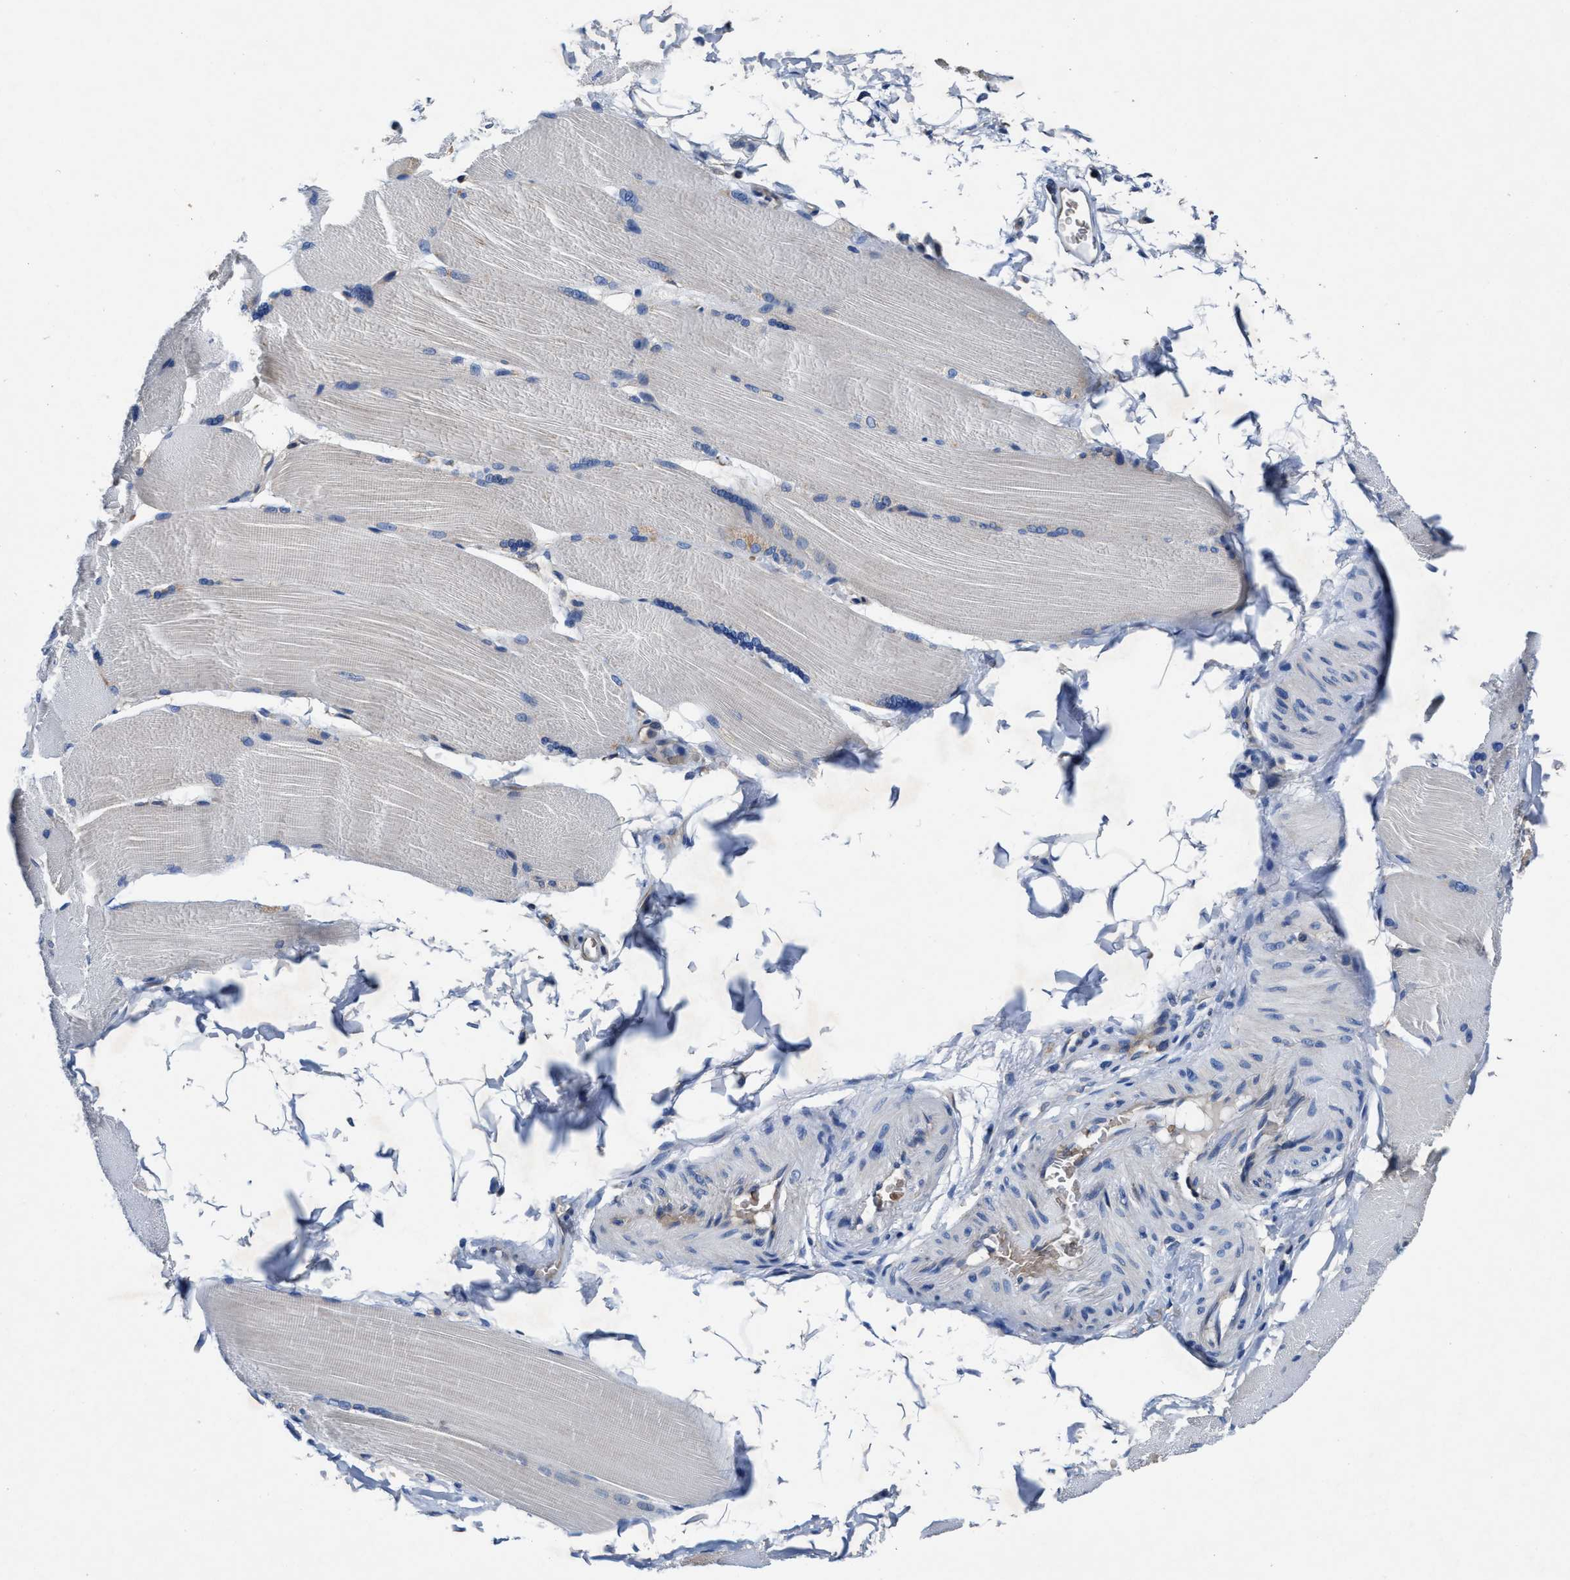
{"staining": {"intensity": "moderate", "quantity": "25%-75%", "location": "cytoplasmic/membranous"}, "tissue": "skeletal muscle", "cell_type": "Myocytes", "image_type": "normal", "snomed": [{"axis": "morphology", "description": "Normal tissue, NOS"}, {"axis": "topography", "description": "Skin"}, {"axis": "topography", "description": "Skeletal muscle"}], "caption": "Myocytes exhibit moderate cytoplasmic/membranous staining in approximately 25%-75% of cells in unremarkable skeletal muscle.", "gene": "PHLPP1", "patient": {"sex": "male", "age": 83}}